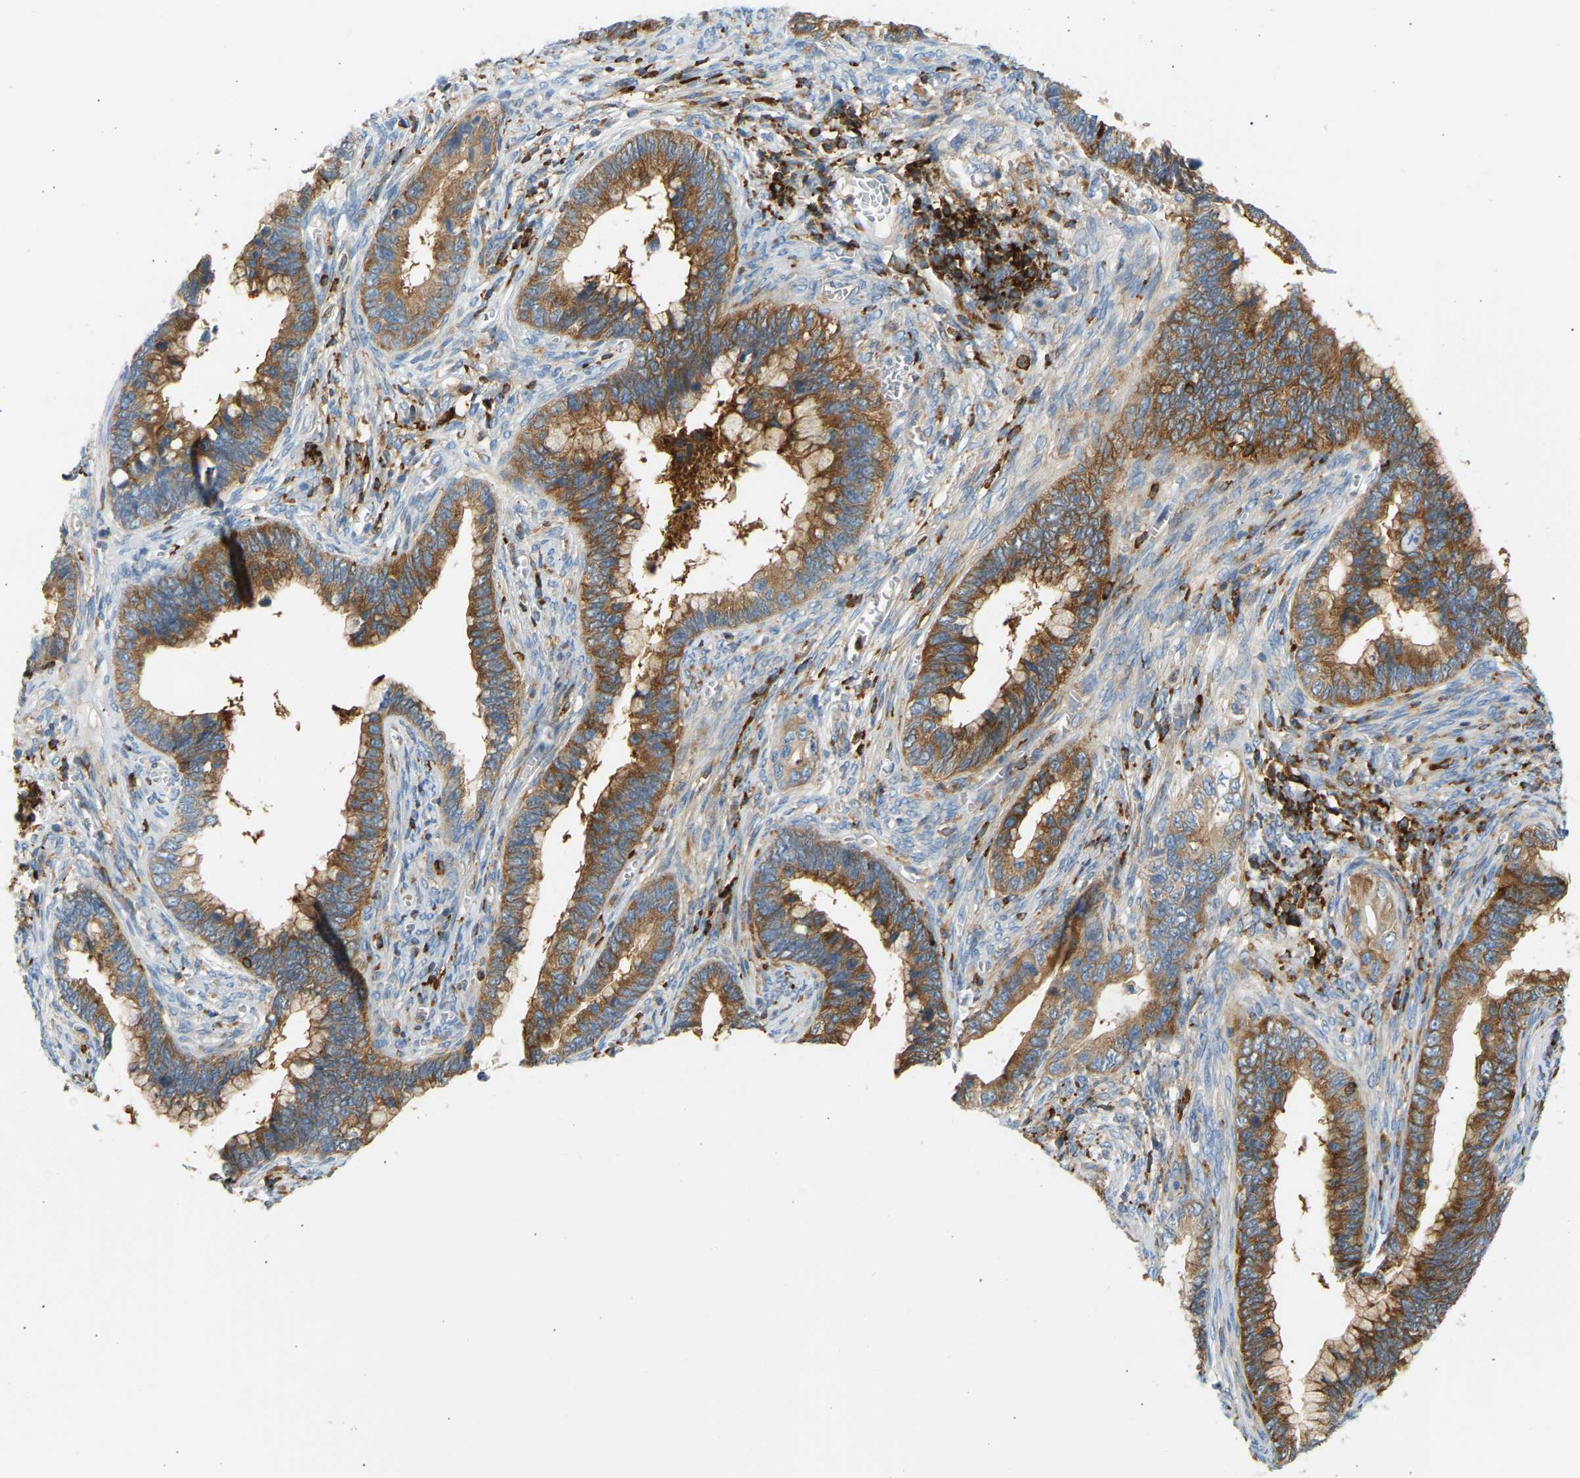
{"staining": {"intensity": "strong", "quantity": ">75%", "location": "cytoplasmic/membranous"}, "tissue": "cervical cancer", "cell_type": "Tumor cells", "image_type": "cancer", "snomed": [{"axis": "morphology", "description": "Adenocarcinoma, NOS"}, {"axis": "topography", "description": "Cervix"}], "caption": "Immunohistochemistry (IHC) of cervical cancer displays high levels of strong cytoplasmic/membranous expression in approximately >75% of tumor cells.", "gene": "FNBP1", "patient": {"sex": "female", "age": 44}}